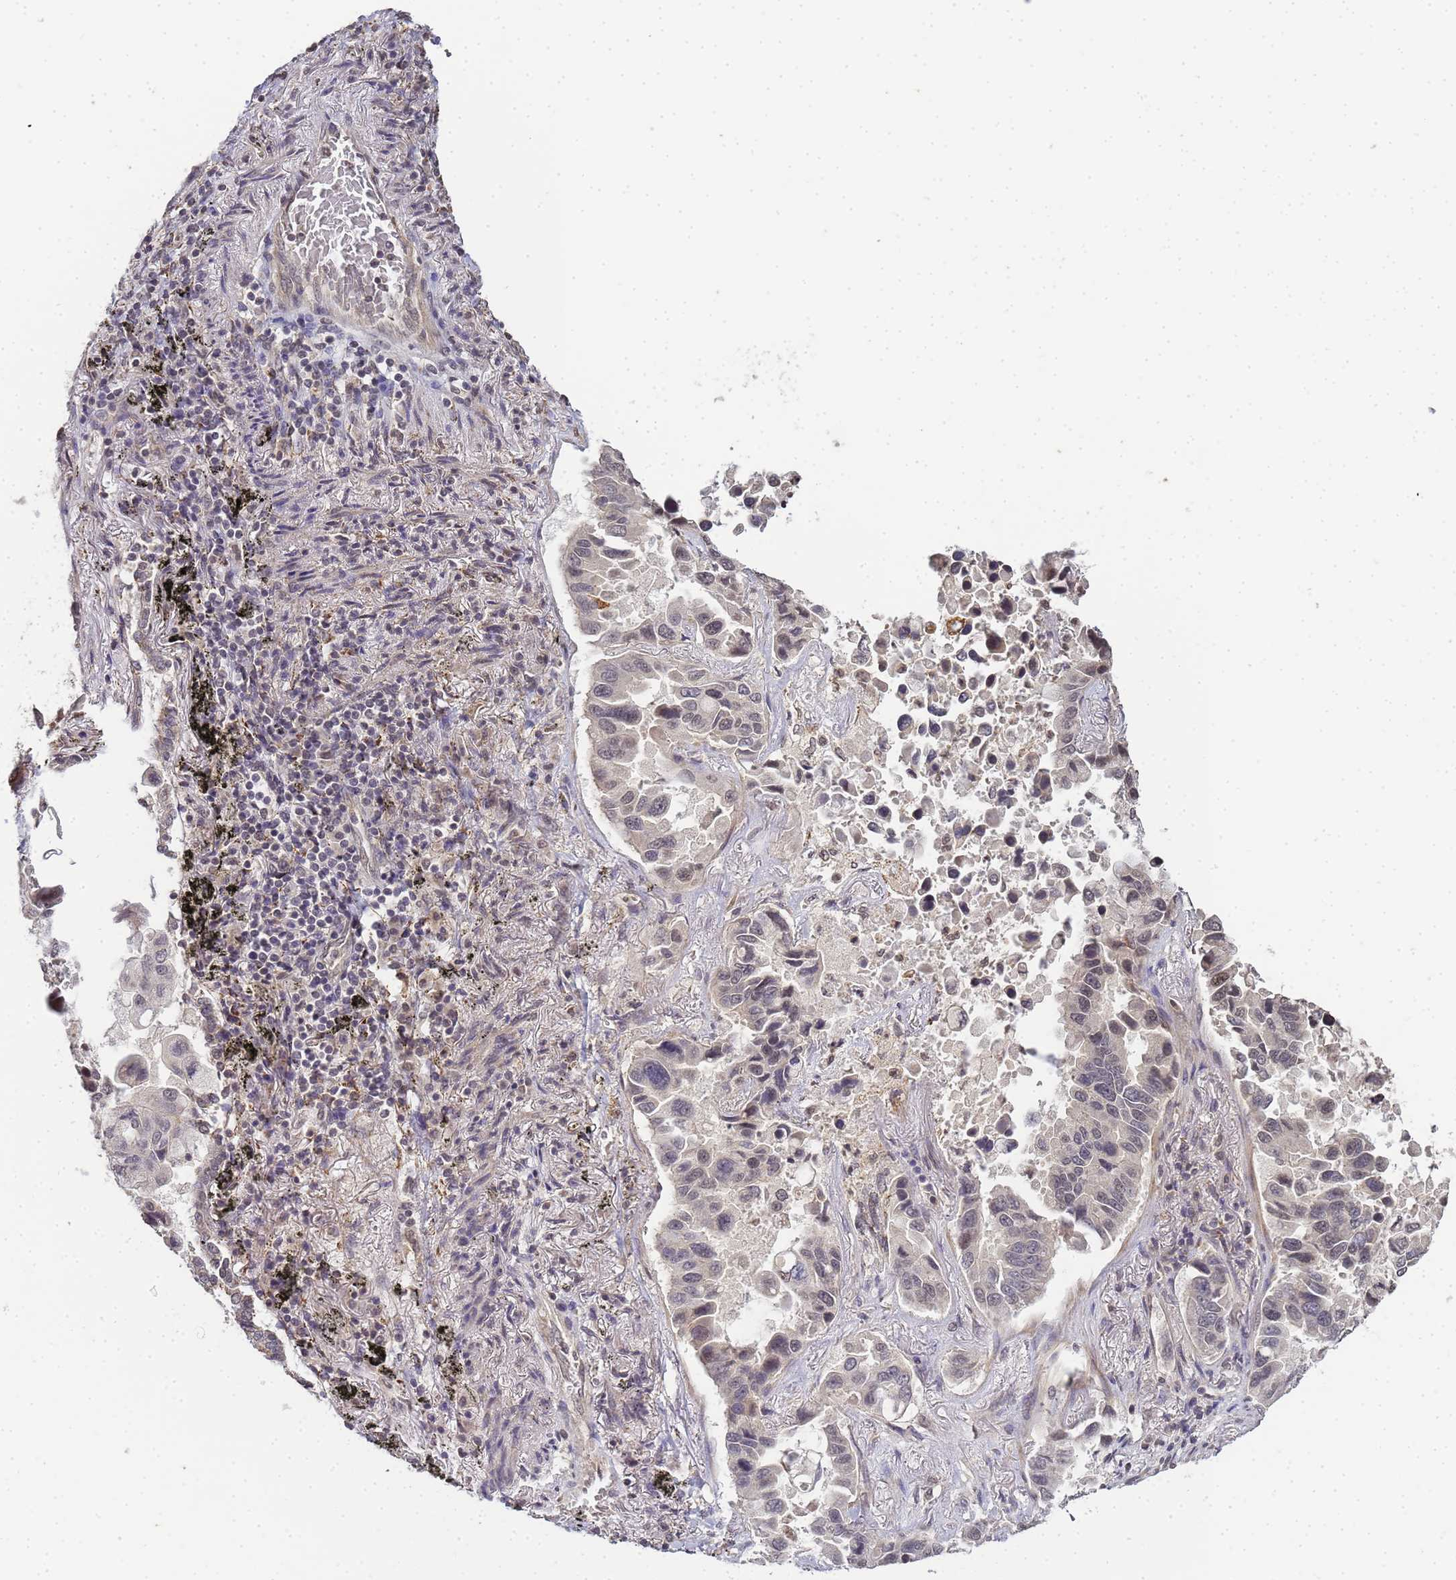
{"staining": {"intensity": "negative", "quantity": "none", "location": "none"}, "tissue": "lung cancer", "cell_type": "Tumor cells", "image_type": "cancer", "snomed": [{"axis": "morphology", "description": "Adenocarcinoma, NOS"}, {"axis": "topography", "description": "Lung"}], "caption": "Image shows no significant protein positivity in tumor cells of adenocarcinoma (lung). The staining is performed using DAB brown chromogen with nuclei counter-stained in using hematoxylin.", "gene": "MYL7", "patient": {"sex": "male", "age": 64}}